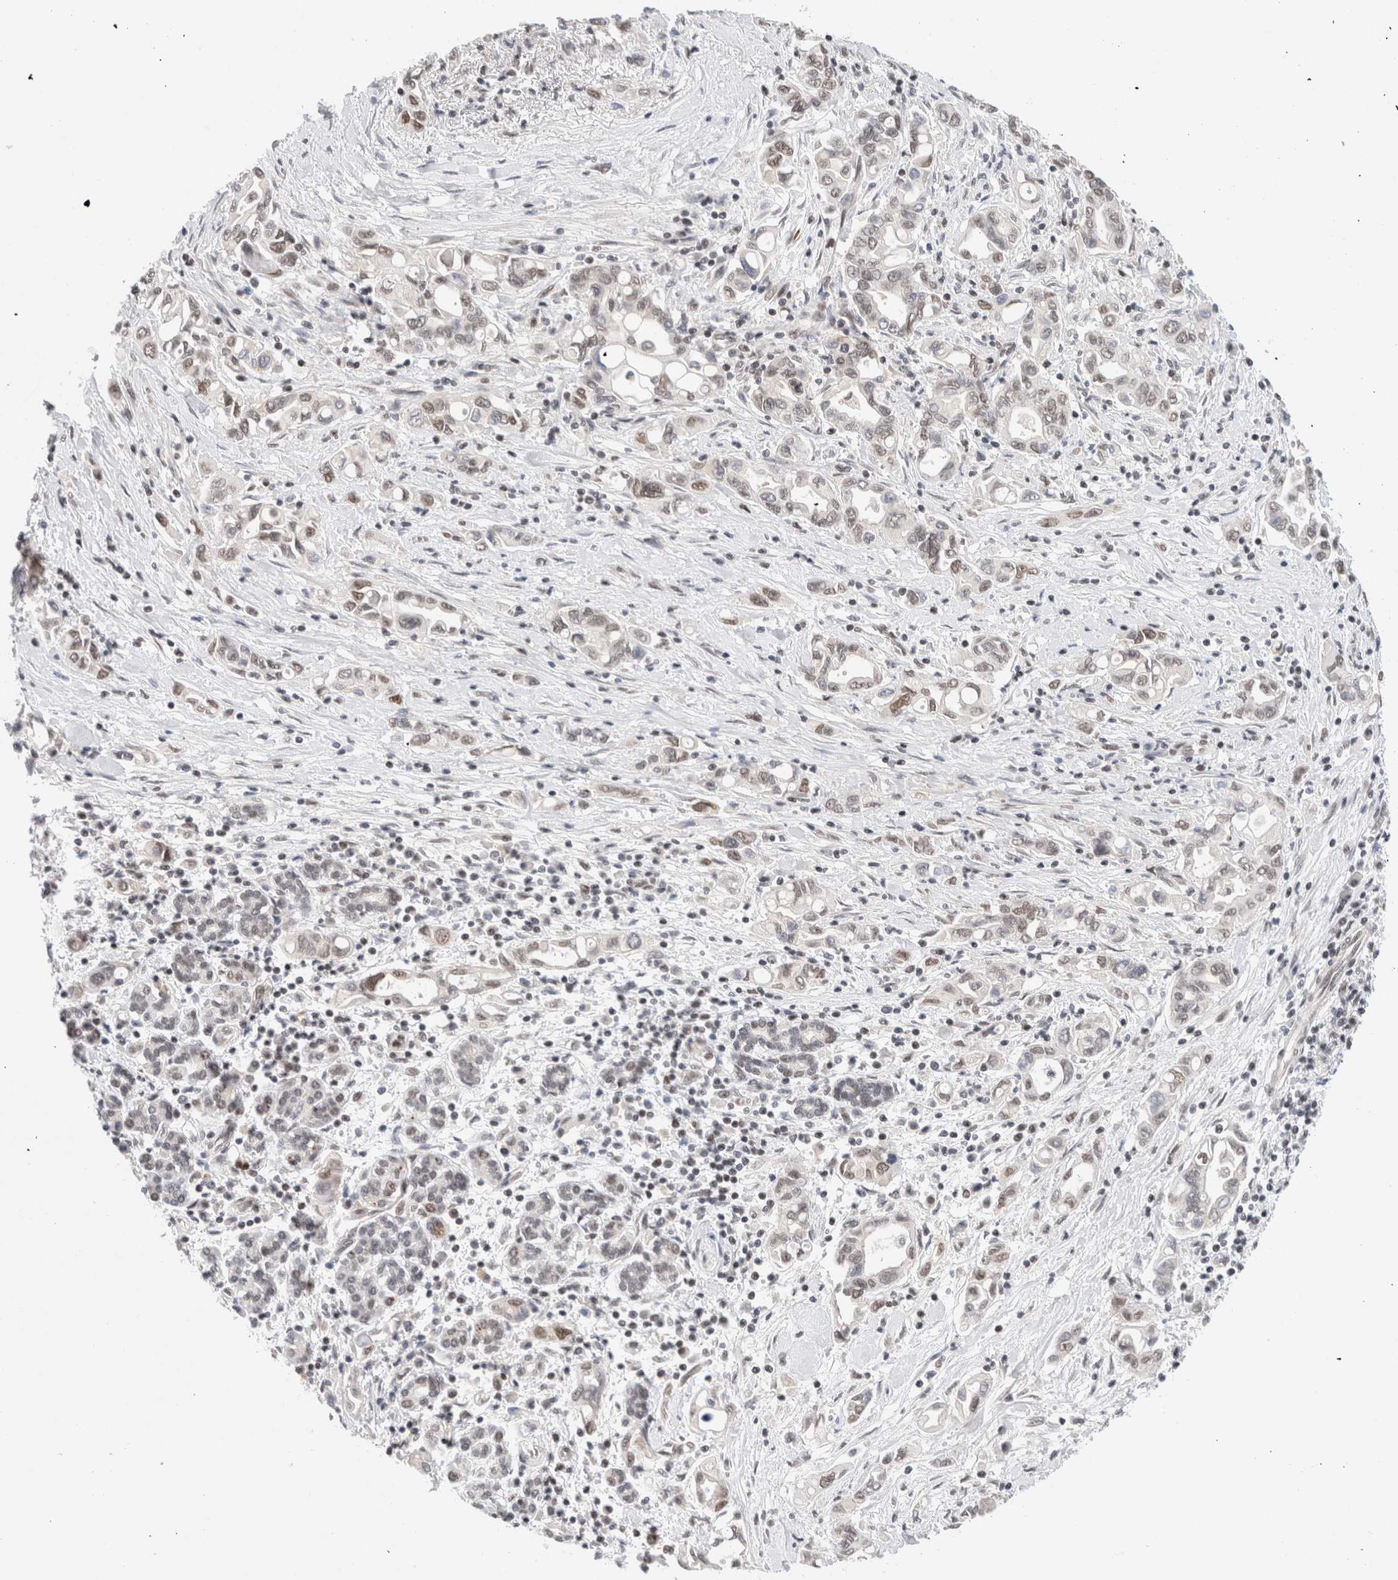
{"staining": {"intensity": "weak", "quantity": "<25%", "location": "nuclear"}, "tissue": "pancreatic cancer", "cell_type": "Tumor cells", "image_type": "cancer", "snomed": [{"axis": "morphology", "description": "Adenocarcinoma, NOS"}, {"axis": "topography", "description": "Pancreas"}], "caption": "Pancreatic cancer was stained to show a protein in brown. There is no significant positivity in tumor cells.", "gene": "GATAD2A", "patient": {"sex": "female", "age": 57}}